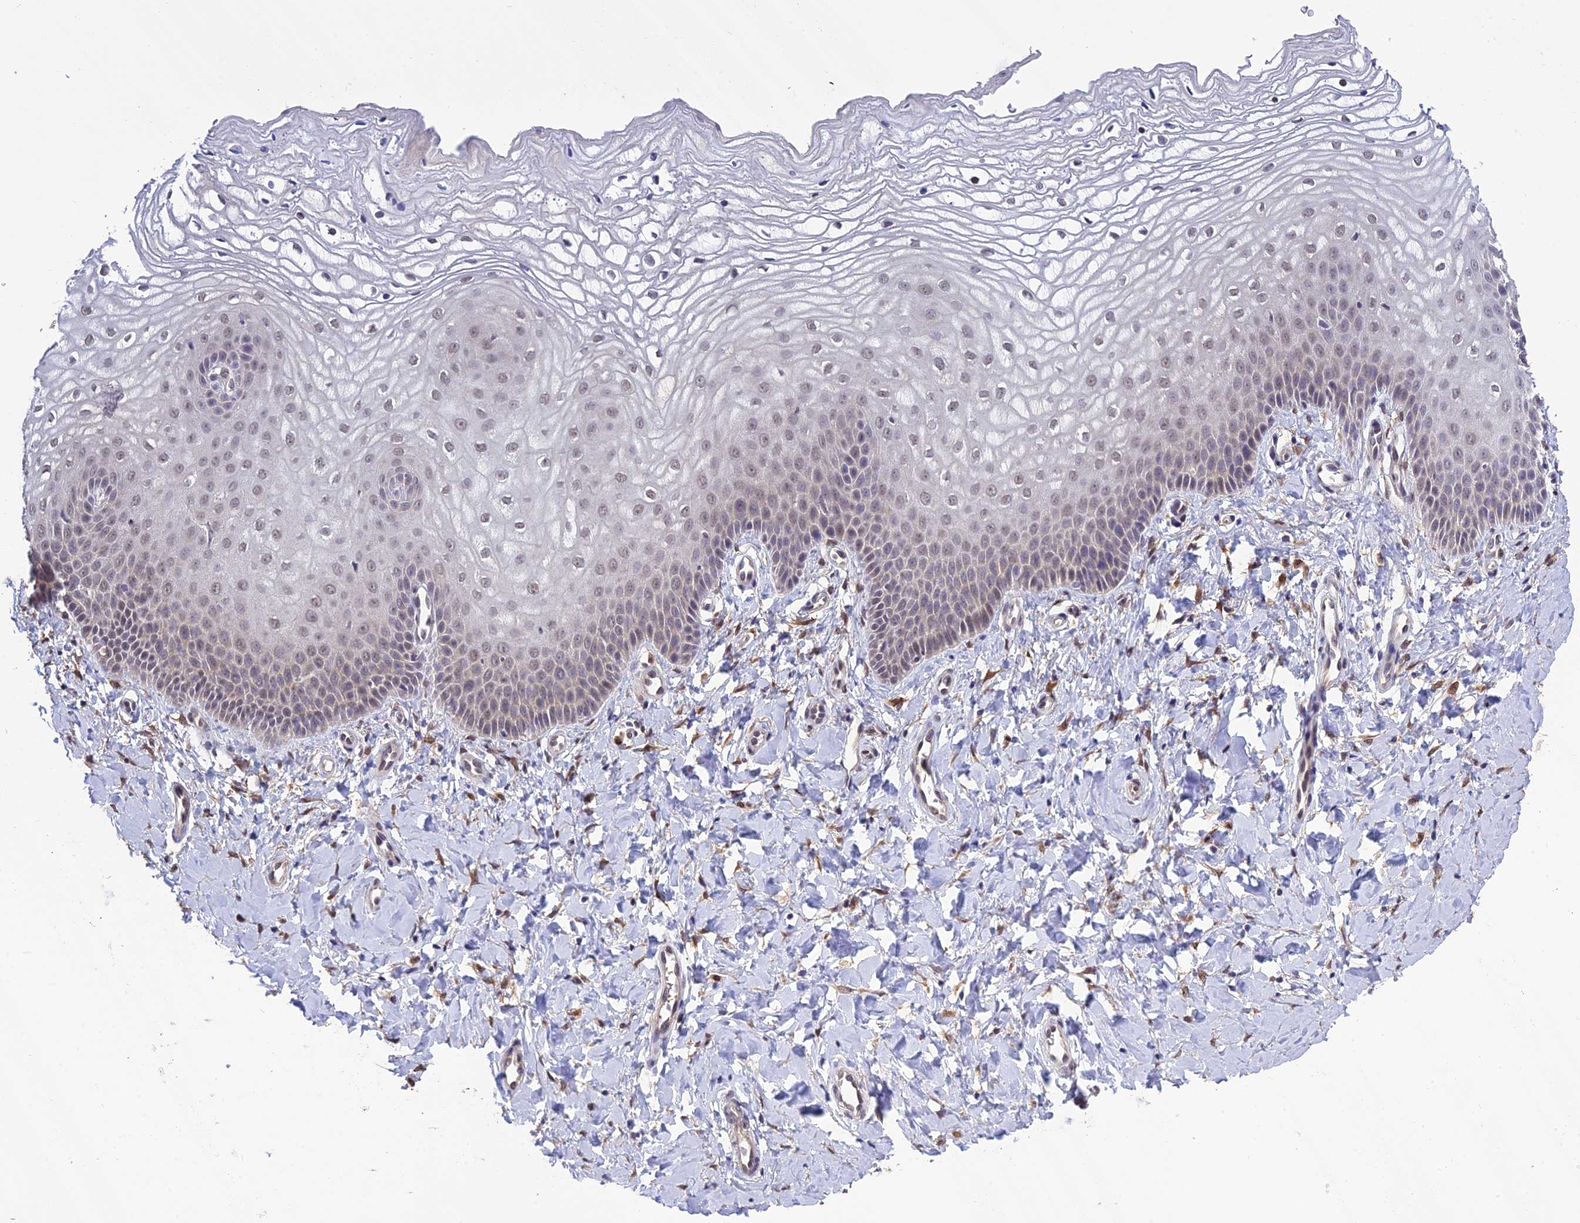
{"staining": {"intensity": "weak", "quantity": "25%-75%", "location": "nuclear"}, "tissue": "vagina", "cell_type": "Squamous epithelial cells", "image_type": "normal", "snomed": [{"axis": "morphology", "description": "Normal tissue, NOS"}, {"axis": "topography", "description": "Vagina"}, {"axis": "topography", "description": "Cervix"}], "caption": "Immunohistochemical staining of normal human vagina exhibits weak nuclear protein staining in approximately 25%-75% of squamous epithelial cells.", "gene": "MNS1", "patient": {"sex": "female", "age": 40}}